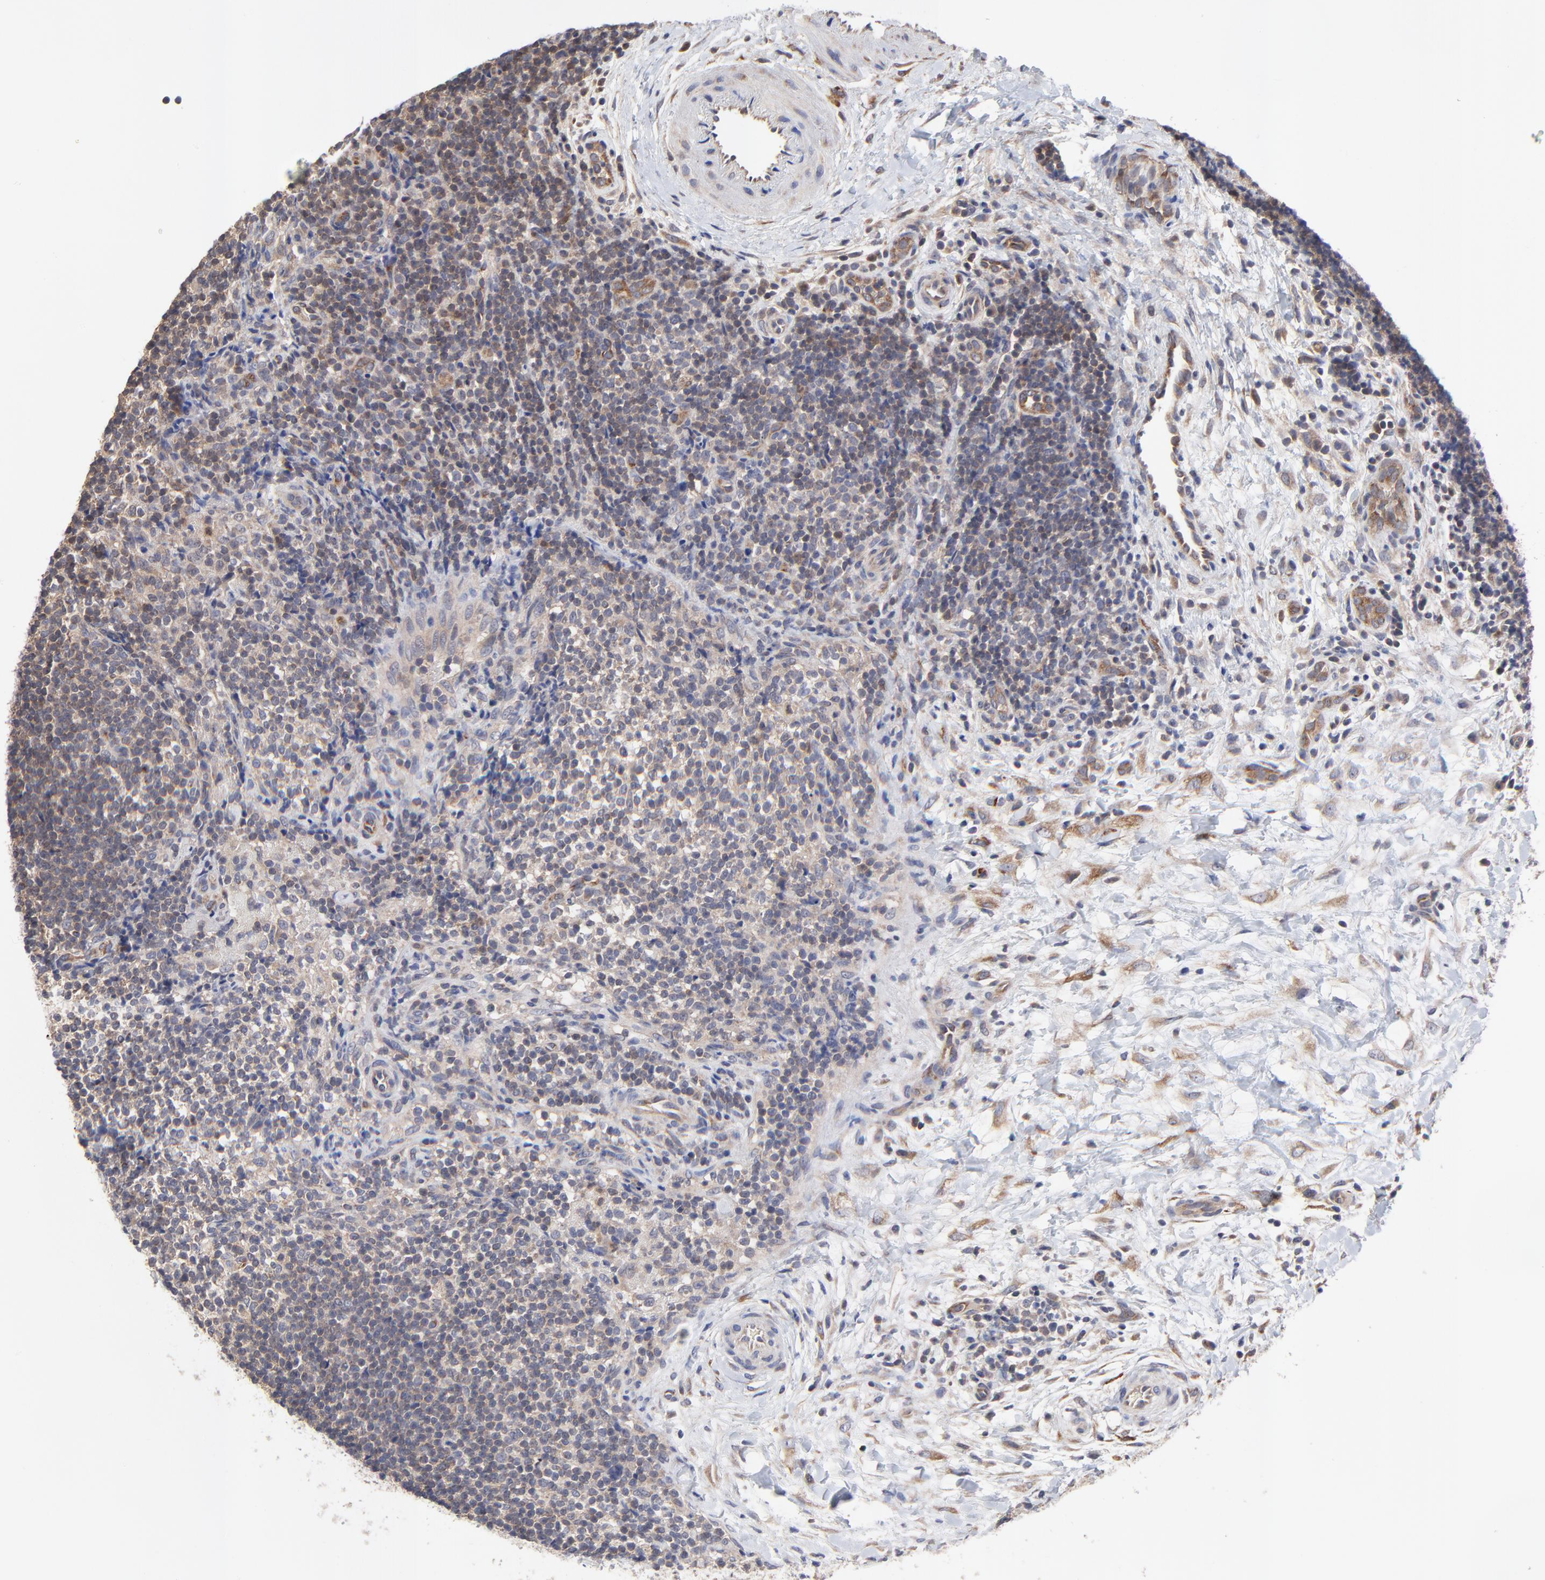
{"staining": {"intensity": "moderate", "quantity": "<25%", "location": "cytoplasmic/membranous"}, "tissue": "lymphoma", "cell_type": "Tumor cells", "image_type": "cancer", "snomed": [{"axis": "morphology", "description": "Malignant lymphoma, non-Hodgkin's type, Low grade"}, {"axis": "topography", "description": "Lymph node"}], "caption": "Low-grade malignant lymphoma, non-Hodgkin's type tissue demonstrates moderate cytoplasmic/membranous positivity in about <25% of tumor cells, visualized by immunohistochemistry.", "gene": "PCMT1", "patient": {"sex": "female", "age": 76}}